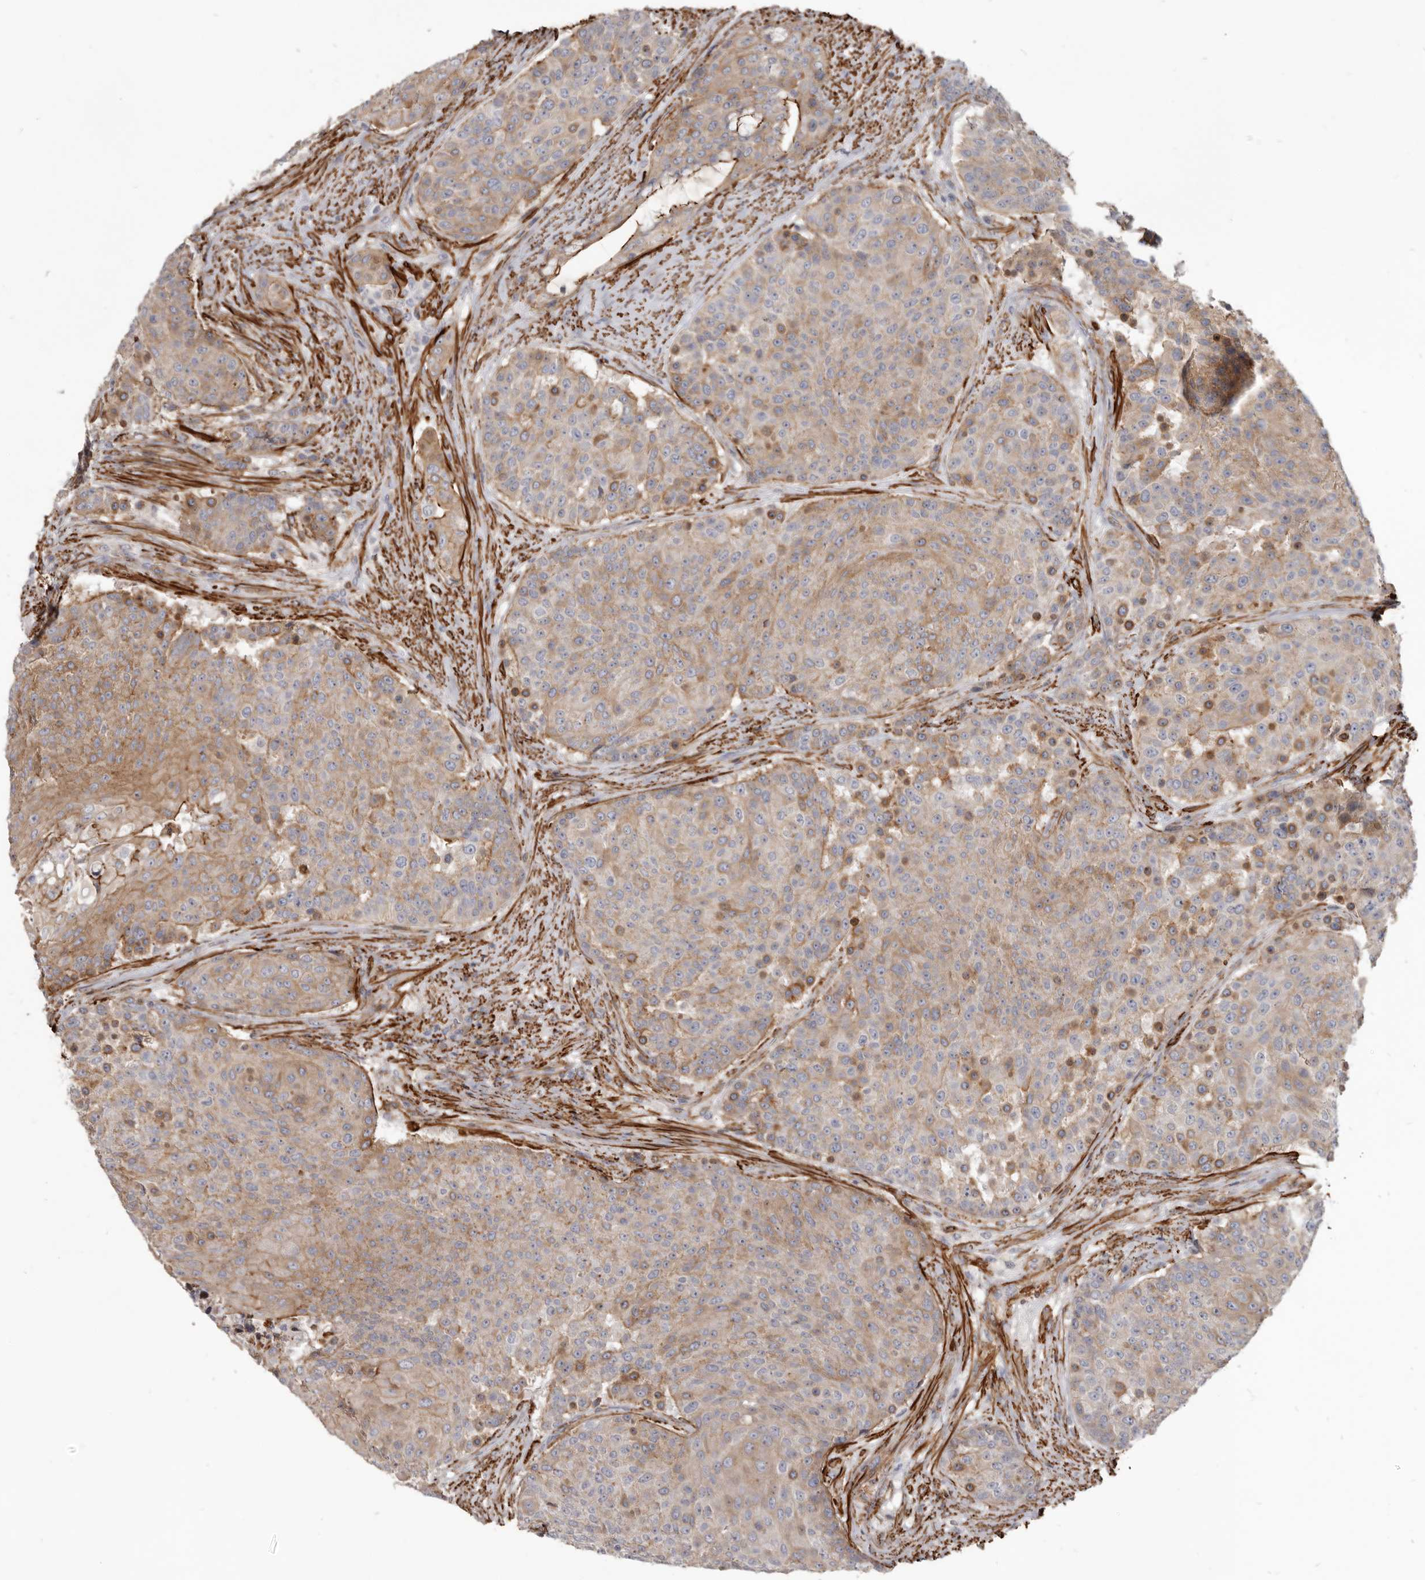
{"staining": {"intensity": "moderate", "quantity": ">75%", "location": "cytoplasmic/membranous"}, "tissue": "urothelial cancer", "cell_type": "Tumor cells", "image_type": "cancer", "snomed": [{"axis": "morphology", "description": "Urothelial carcinoma, High grade"}, {"axis": "topography", "description": "Urinary bladder"}], "caption": "The micrograph exhibits staining of urothelial cancer, revealing moderate cytoplasmic/membranous protein expression (brown color) within tumor cells.", "gene": "CGN", "patient": {"sex": "female", "age": 63}}